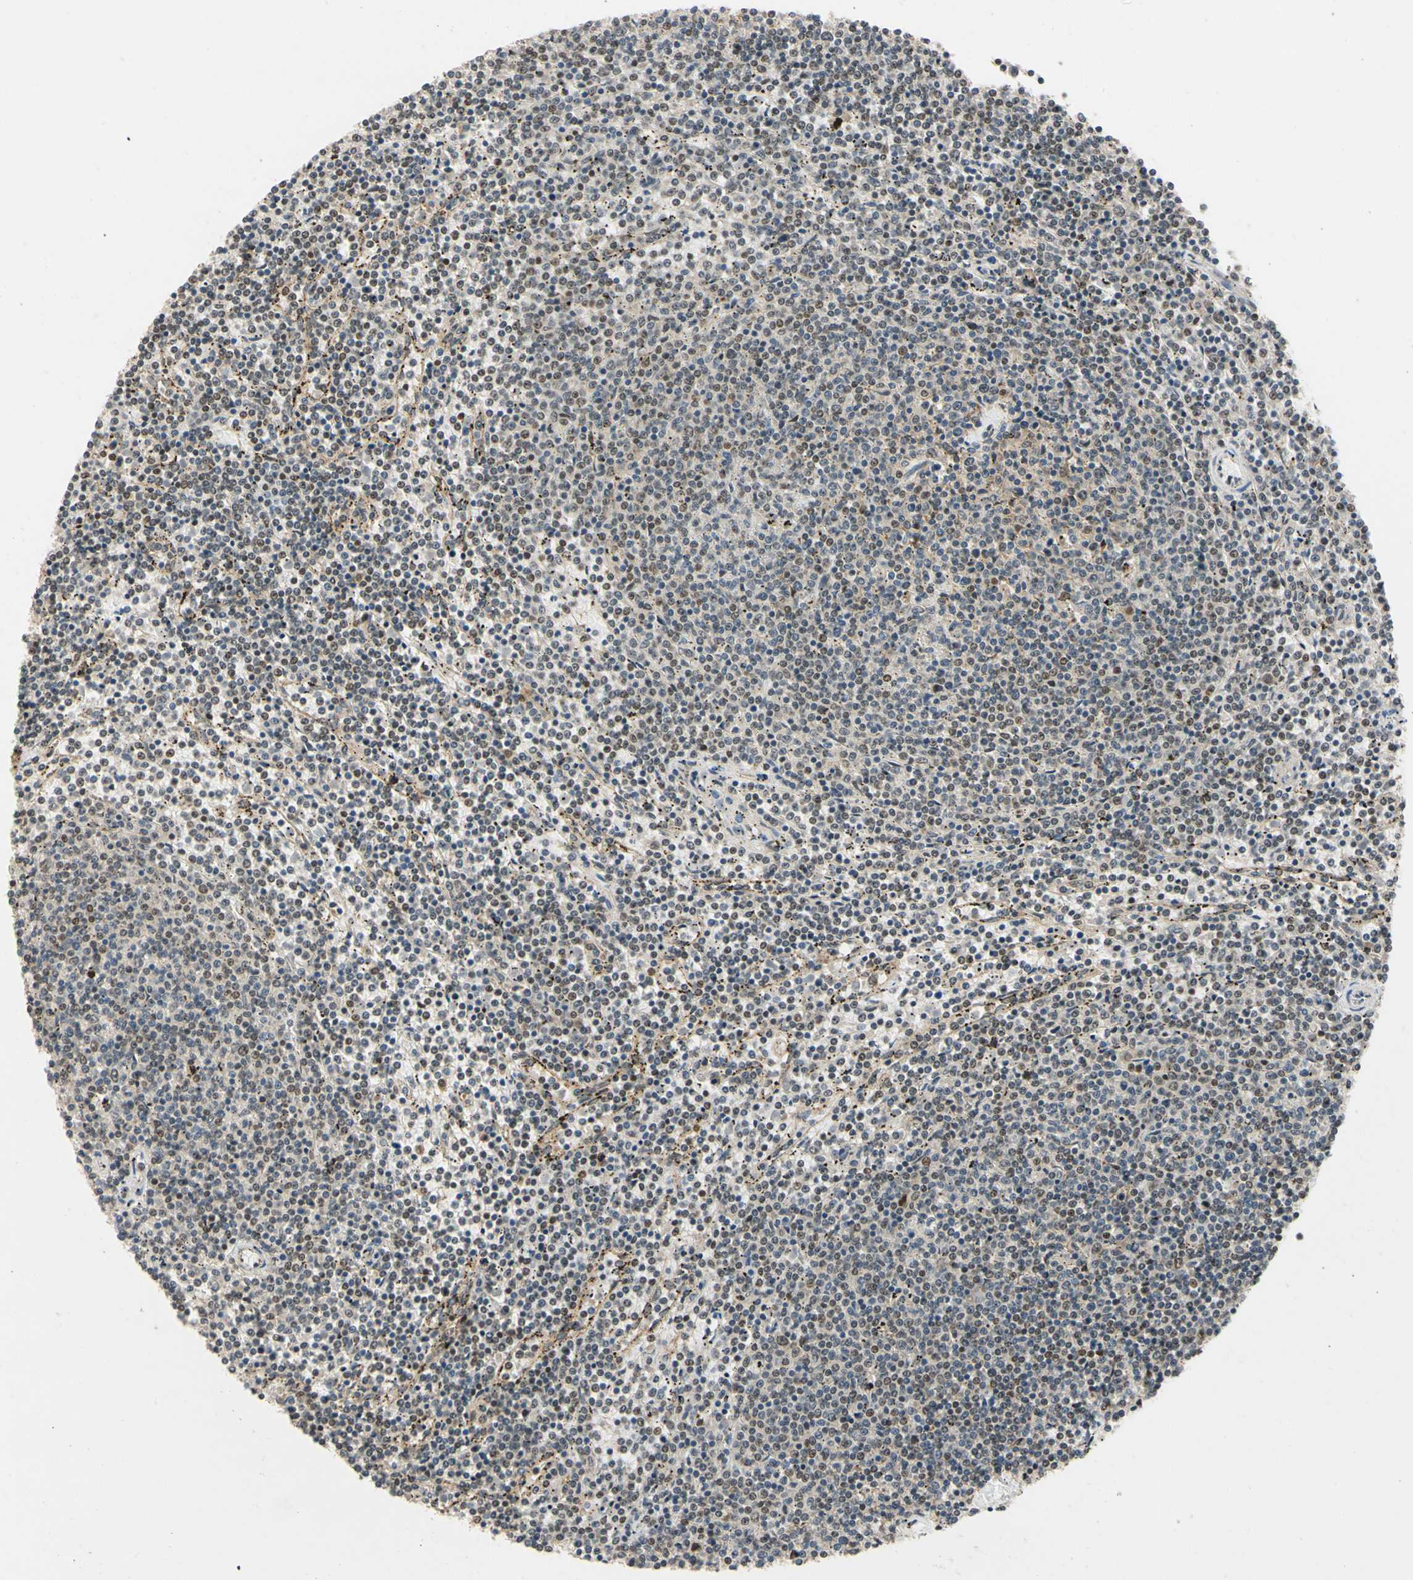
{"staining": {"intensity": "weak", "quantity": "25%-75%", "location": "nuclear"}, "tissue": "lymphoma", "cell_type": "Tumor cells", "image_type": "cancer", "snomed": [{"axis": "morphology", "description": "Malignant lymphoma, non-Hodgkin's type, Low grade"}, {"axis": "topography", "description": "Spleen"}], "caption": "IHC staining of lymphoma, which exhibits low levels of weak nuclear positivity in about 25%-75% of tumor cells indicating weak nuclear protein staining. The staining was performed using DAB (brown) for protein detection and nuclei were counterstained in hematoxylin (blue).", "gene": "RIOX2", "patient": {"sex": "female", "age": 50}}